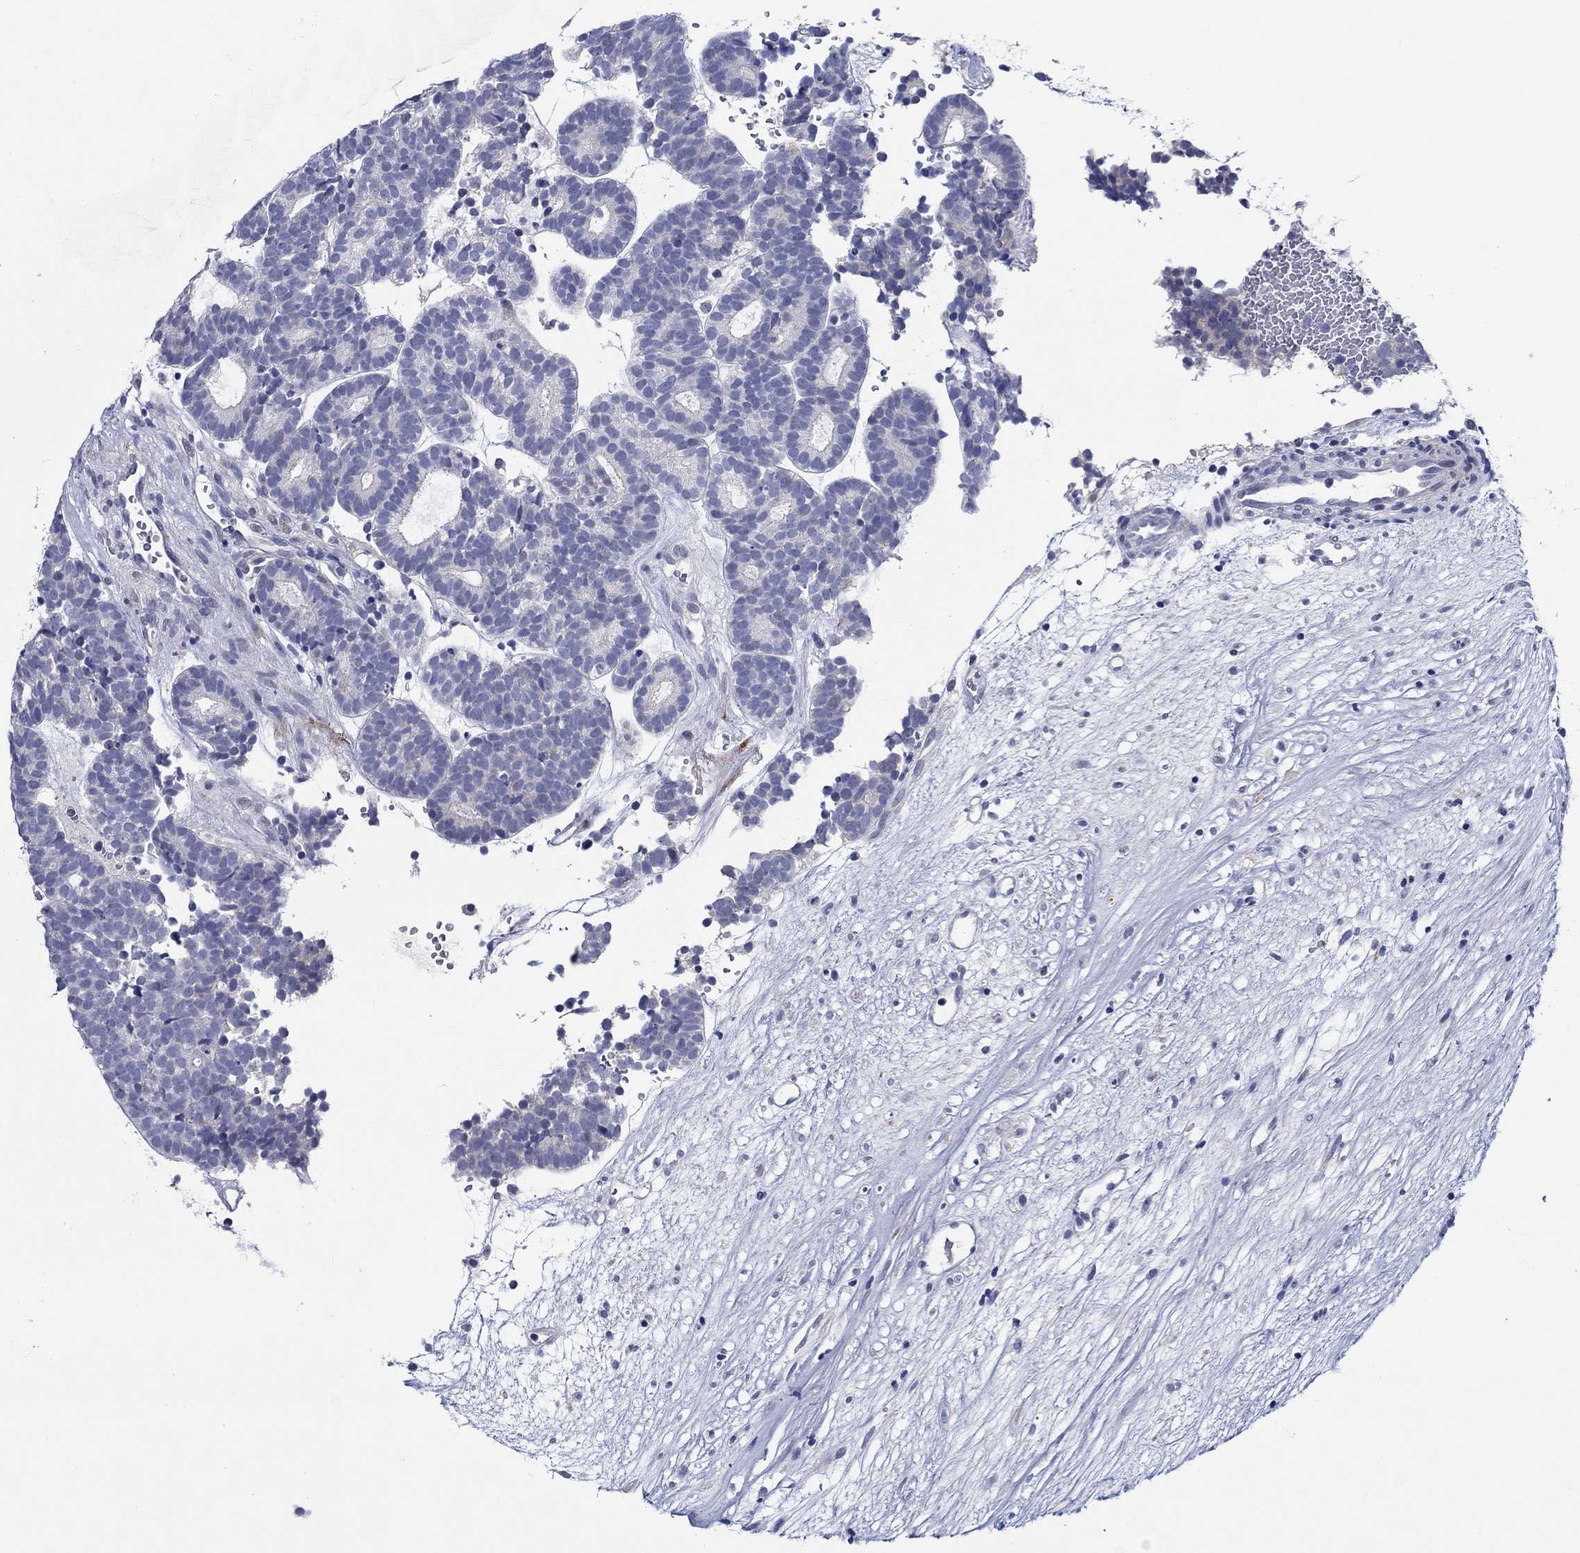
{"staining": {"intensity": "negative", "quantity": "none", "location": "none"}, "tissue": "head and neck cancer", "cell_type": "Tumor cells", "image_type": "cancer", "snomed": [{"axis": "morphology", "description": "Adenocarcinoma, NOS"}, {"axis": "topography", "description": "Head-Neck"}], "caption": "Tumor cells show no significant protein positivity in head and neck cancer (adenocarcinoma).", "gene": "MC2R", "patient": {"sex": "female", "age": 81}}